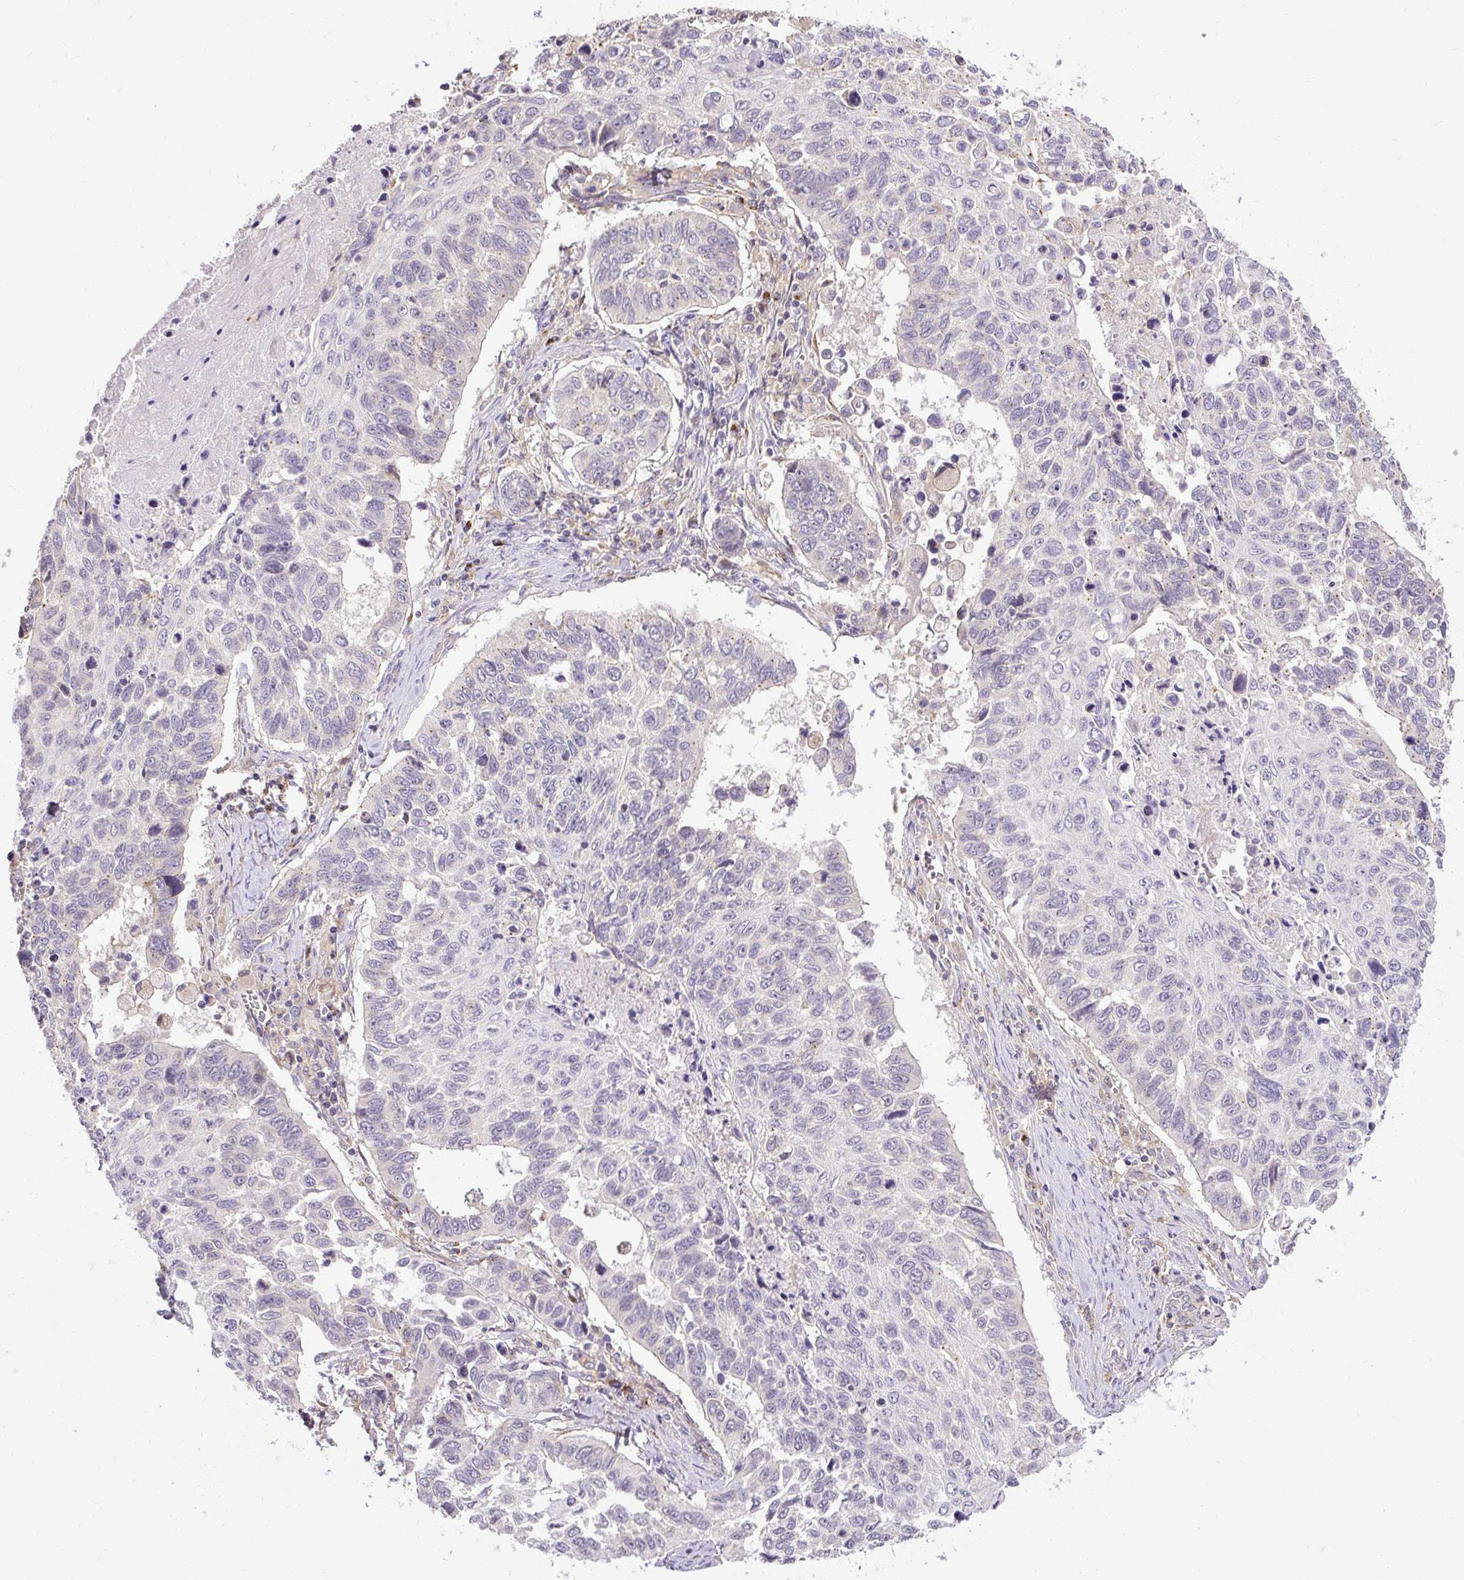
{"staining": {"intensity": "negative", "quantity": "none", "location": "none"}, "tissue": "lung cancer", "cell_type": "Tumor cells", "image_type": "cancer", "snomed": [{"axis": "morphology", "description": "Squamous cell carcinoma, NOS"}, {"axis": "topography", "description": "Lung"}], "caption": "A high-resolution image shows immunohistochemistry staining of lung cancer (squamous cell carcinoma), which demonstrates no significant expression in tumor cells. (DAB IHC, high magnification).", "gene": "SMC4", "patient": {"sex": "male", "age": 62}}